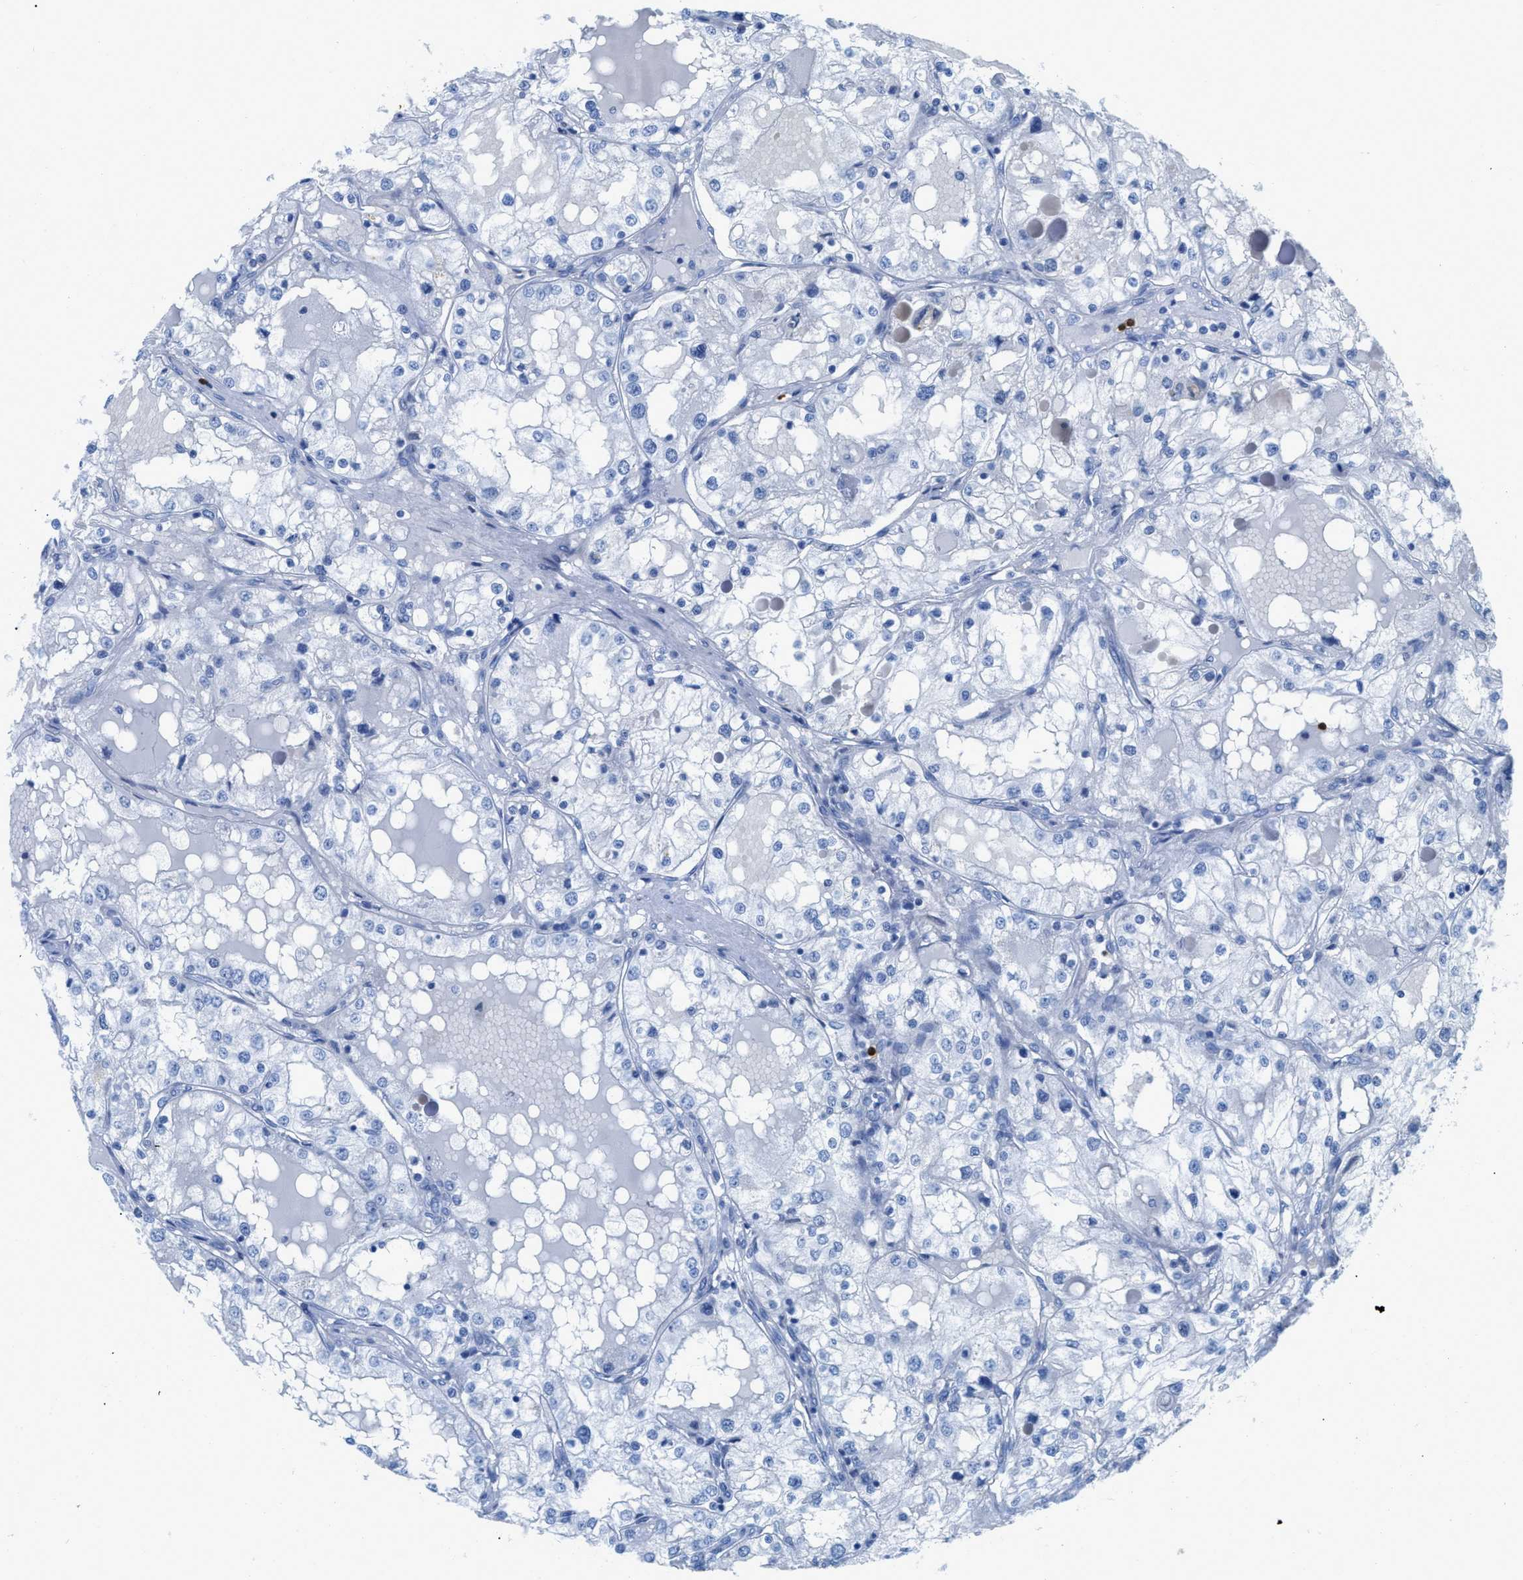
{"staining": {"intensity": "negative", "quantity": "none", "location": "none"}, "tissue": "renal cancer", "cell_type": "Tumor cells", "image_type": "cancer", "snomed": [{"axis": "morphology", "description": "Adenocarcinoma, NOS"}, {"axis": "topography", "description": "Kidney"}], "caption": "Renal adenocarcinoma was stained to show a protein in brown. There is no significant expression in tumor cells. (DAB (3,3'-diaminobenzidine) IHC with hematoxylin counter stain).", "gene": "TCL1A", "patient": {"sex": "male", "age": 68}}